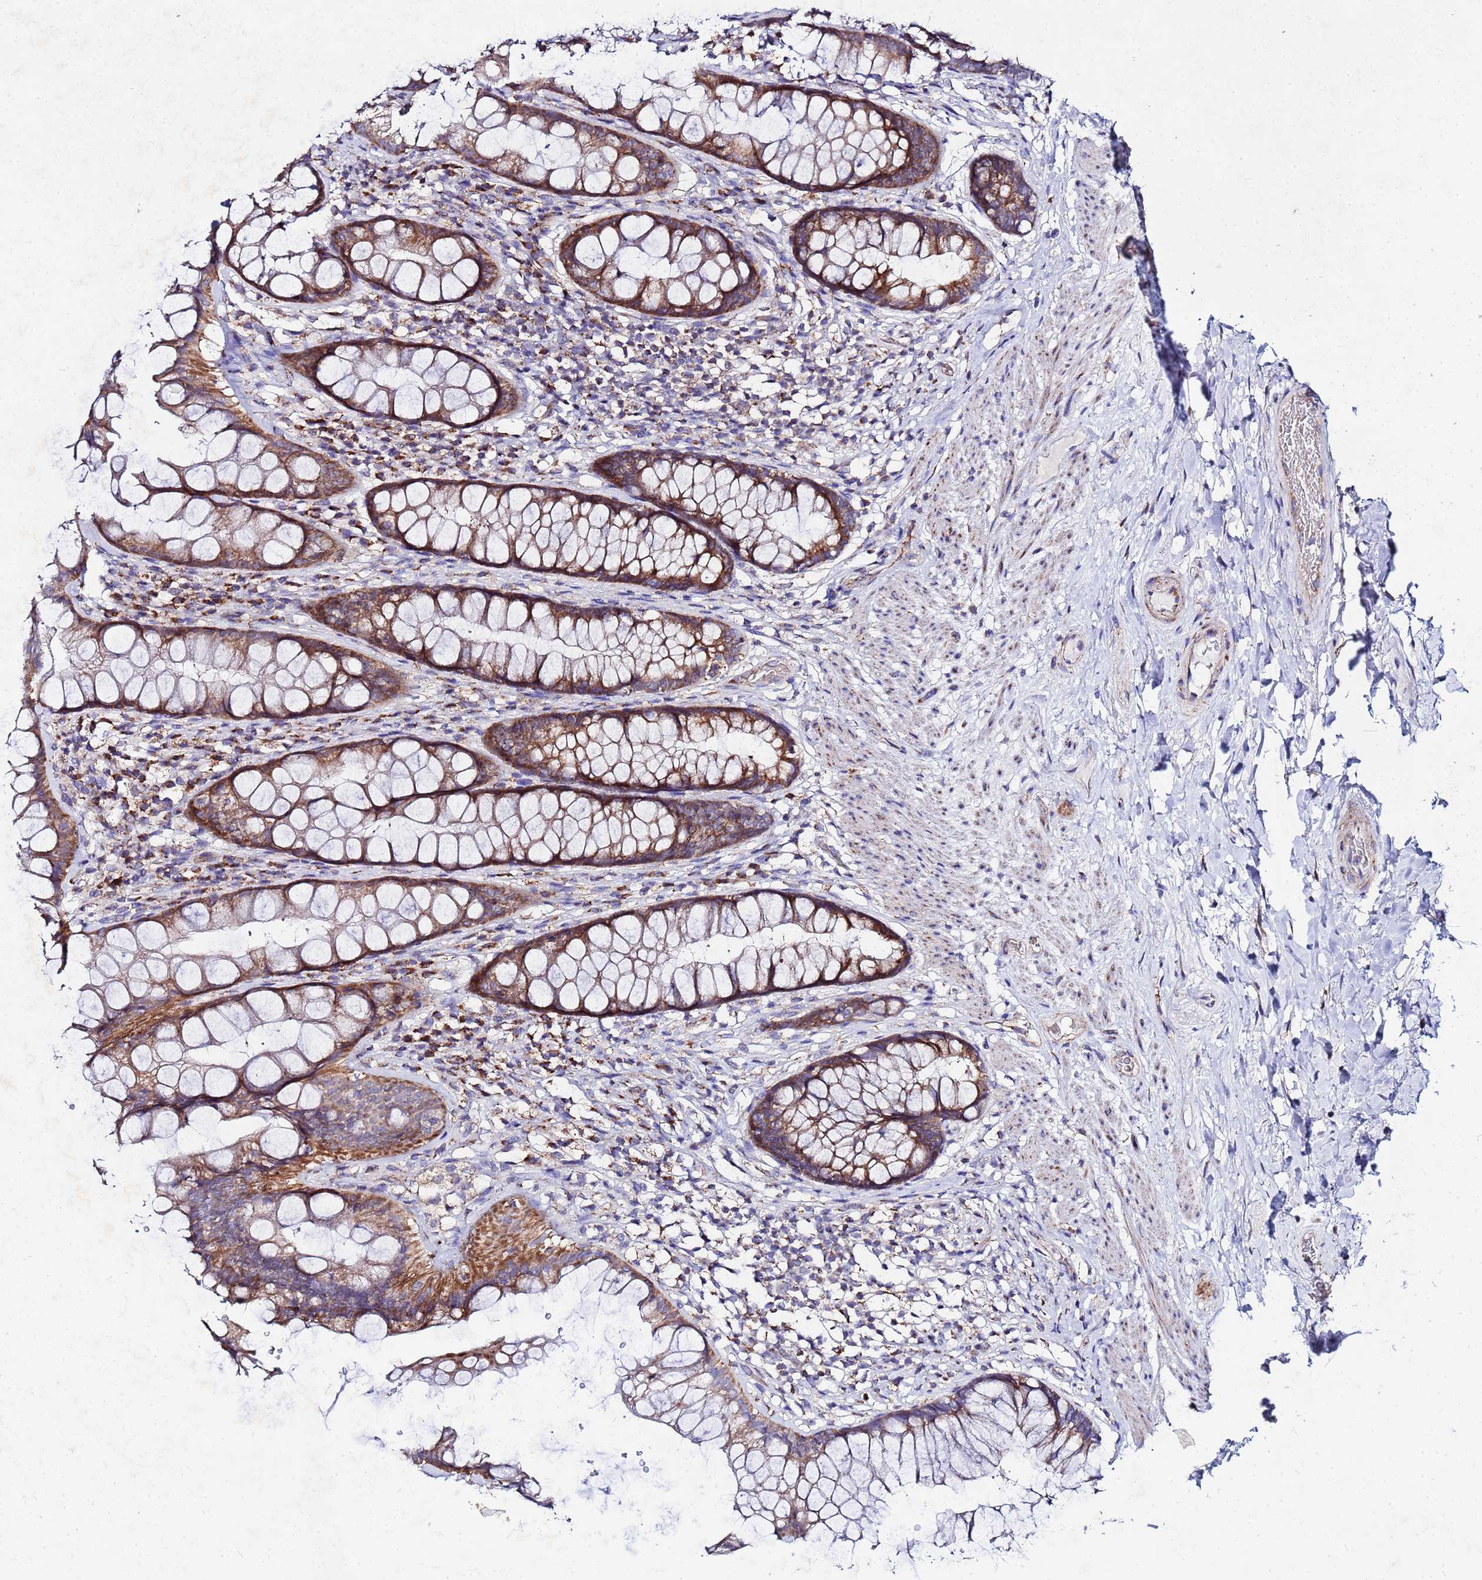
{"staining": {"intensity": "strong", "quantity": ">75%", "location": "cytoplasmic/membranous"}, "tissue": "rectum", "cell_type": "Glandular cells", "image_type": "normal", "snomed": [{"axis": "morphology", "description": "Normal tissue, NOS"}, {"axis": "topography", "description": "Rectum"}], "caption": "This micrograph reveals immunohistochemistry staining of normal rectum, with high strong cytoplasmic/membranous staining in about >75% of glandular cells.", "gene": "FAHD2A", "patient": {"sex": "male", "age": 74}}